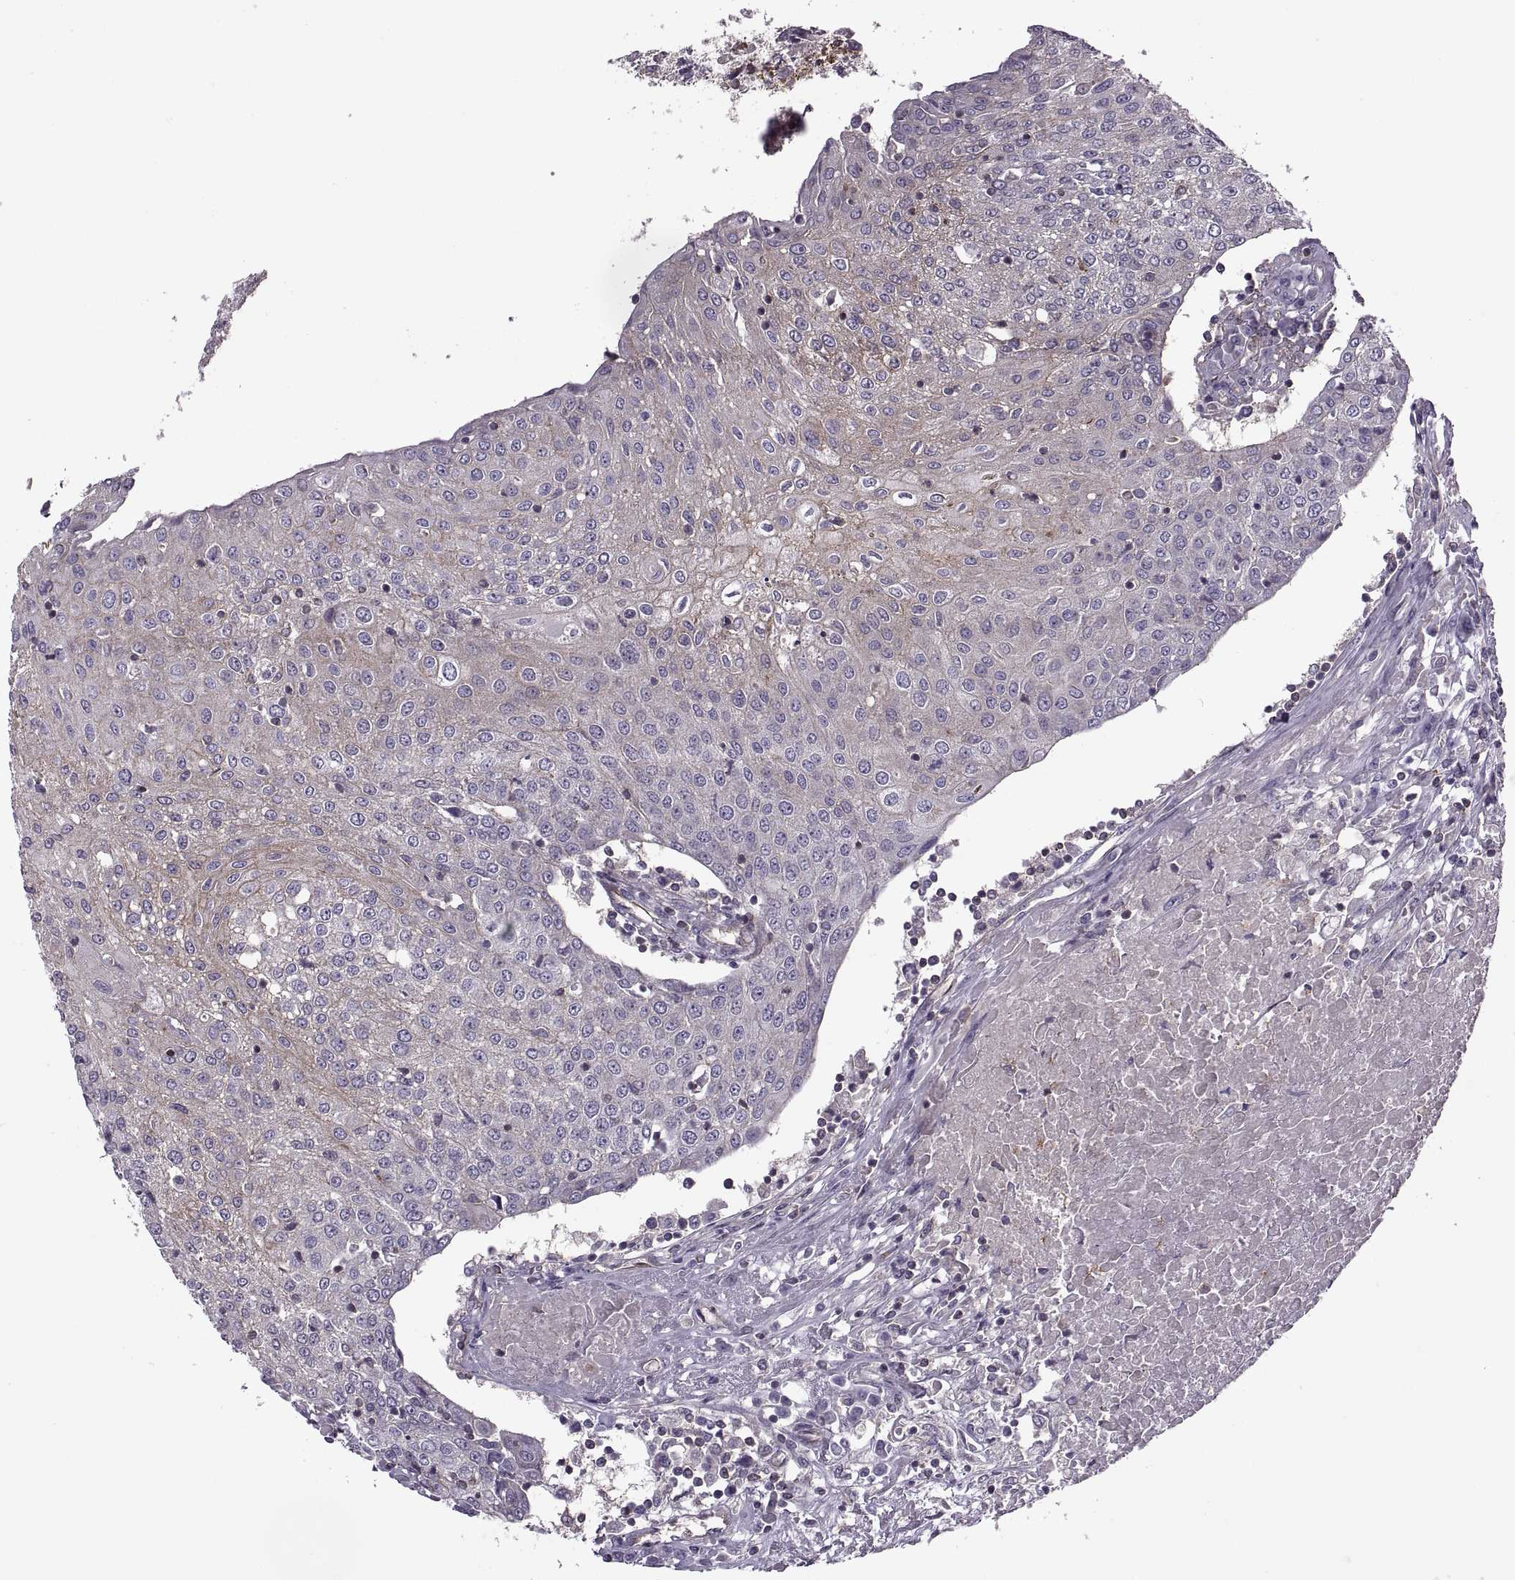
{"staining": {"intensity": "weak", "quantity": "<25%", "location": "cytoplasmic/membranous"}, "tissue": "urothelial cancer", "cell_type": "Tumor cells", "image_type": "cancer", "snomed": [{"axis": "morphology", "description": "Urothelial carcinoma, High grade"}, {"axis": "topography", "description": "Urinary bladder"}], "caption": "Urothelial carcinoma (high-grade) was stained to show a protein in brown. There is no significant expression in tumor cells.", "gene": "SLC2A3", "patient": {"sex": "female", "age": 85}}